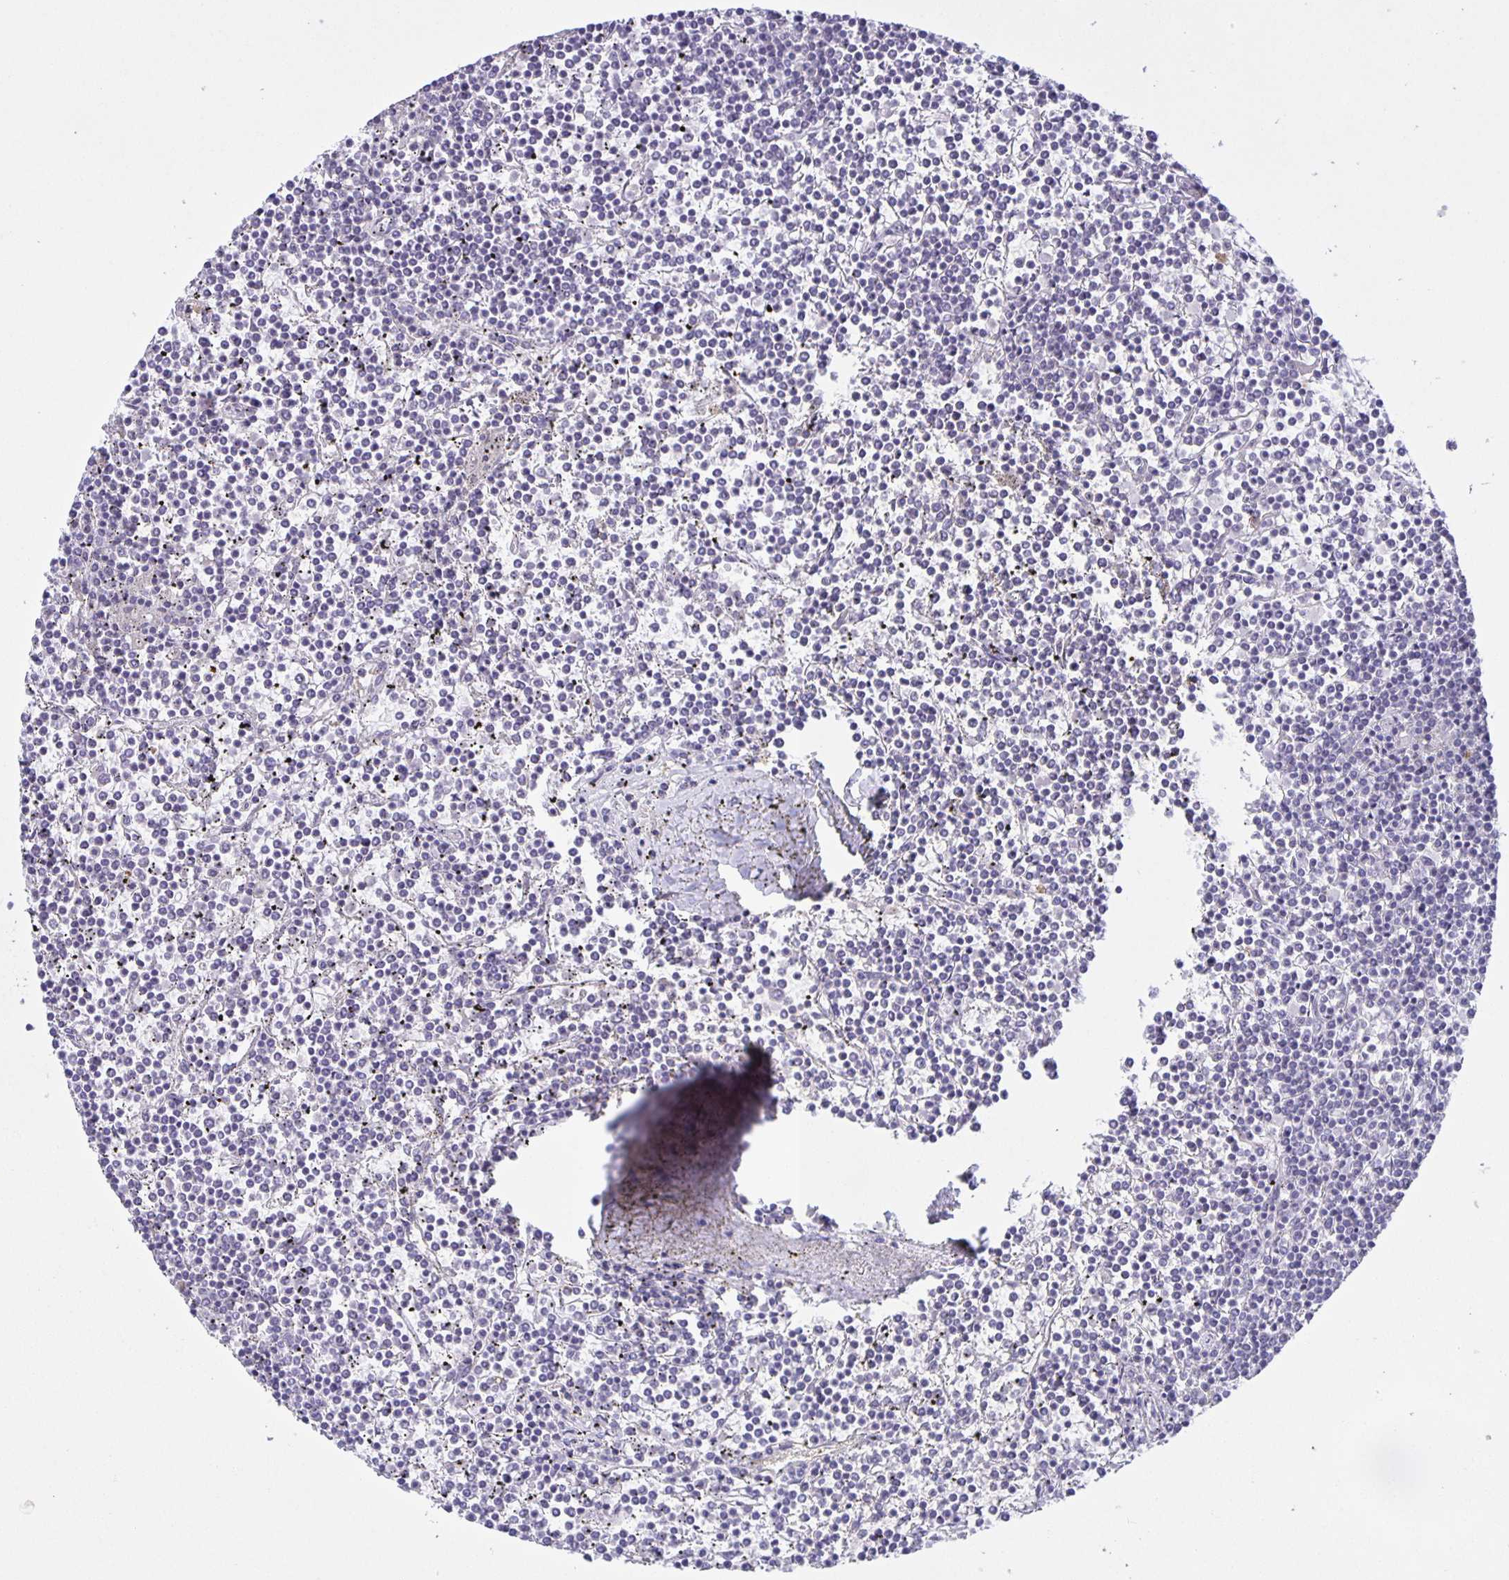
{"staining": {"intensity": "negative", "quantity": "none", "location": "none"}, "tissue": "lymphoma", "cell_type": "Tumor cells", "image_type": "cancer", "snomed": [{"axis": "morphology", "description": "Malignant lymphoma, non-Hodgkin's type, Low grade"}, {"axis": "topography", "description": "Spleen"}], "caption": "High power microscopy photomicrograph of an immunohistochemistry image of lymphoma, revealing no significant staining in tumor cells.", "gene": "SRCIN1", "patient": {"sex": "female", "age": 19}}